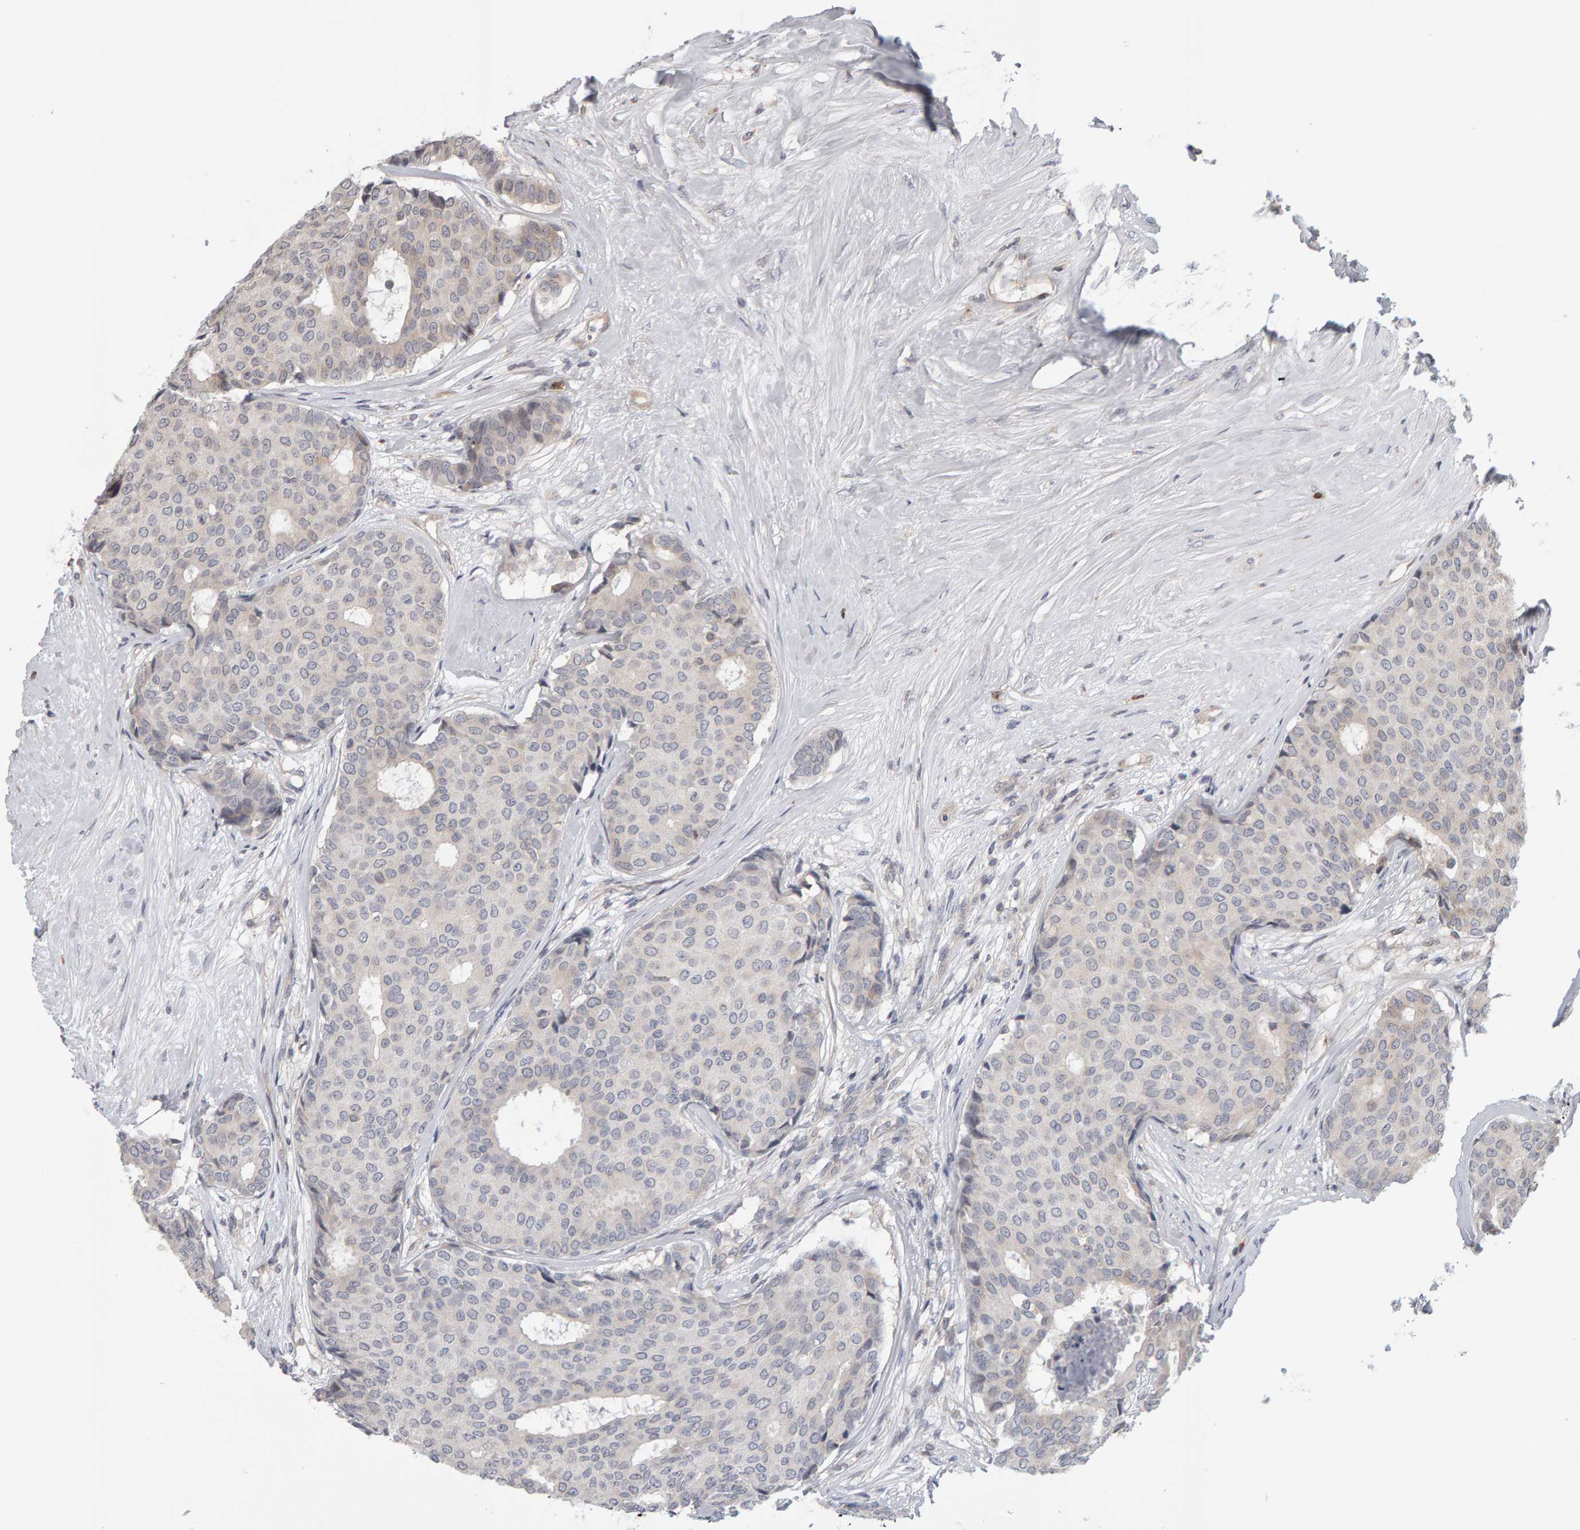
{"staining": {"intensity": "negative", "quantity": "none", "location": "none"}, "tissue": "breast cancer", "cell_type": "Tumor cells", "image_type": "cancer", "snomed": [{"axis": "morphology", "description": "Duct carcinoma"}, {"axis": "topography", "description": "Breast"}], "caption": "A micrograph of intraductal carcinoma (breast) stained for a protein reveals no brown staining in tumor cells.", "gene": "MSRA", "patient": {"sex": "female", "age": 75}}